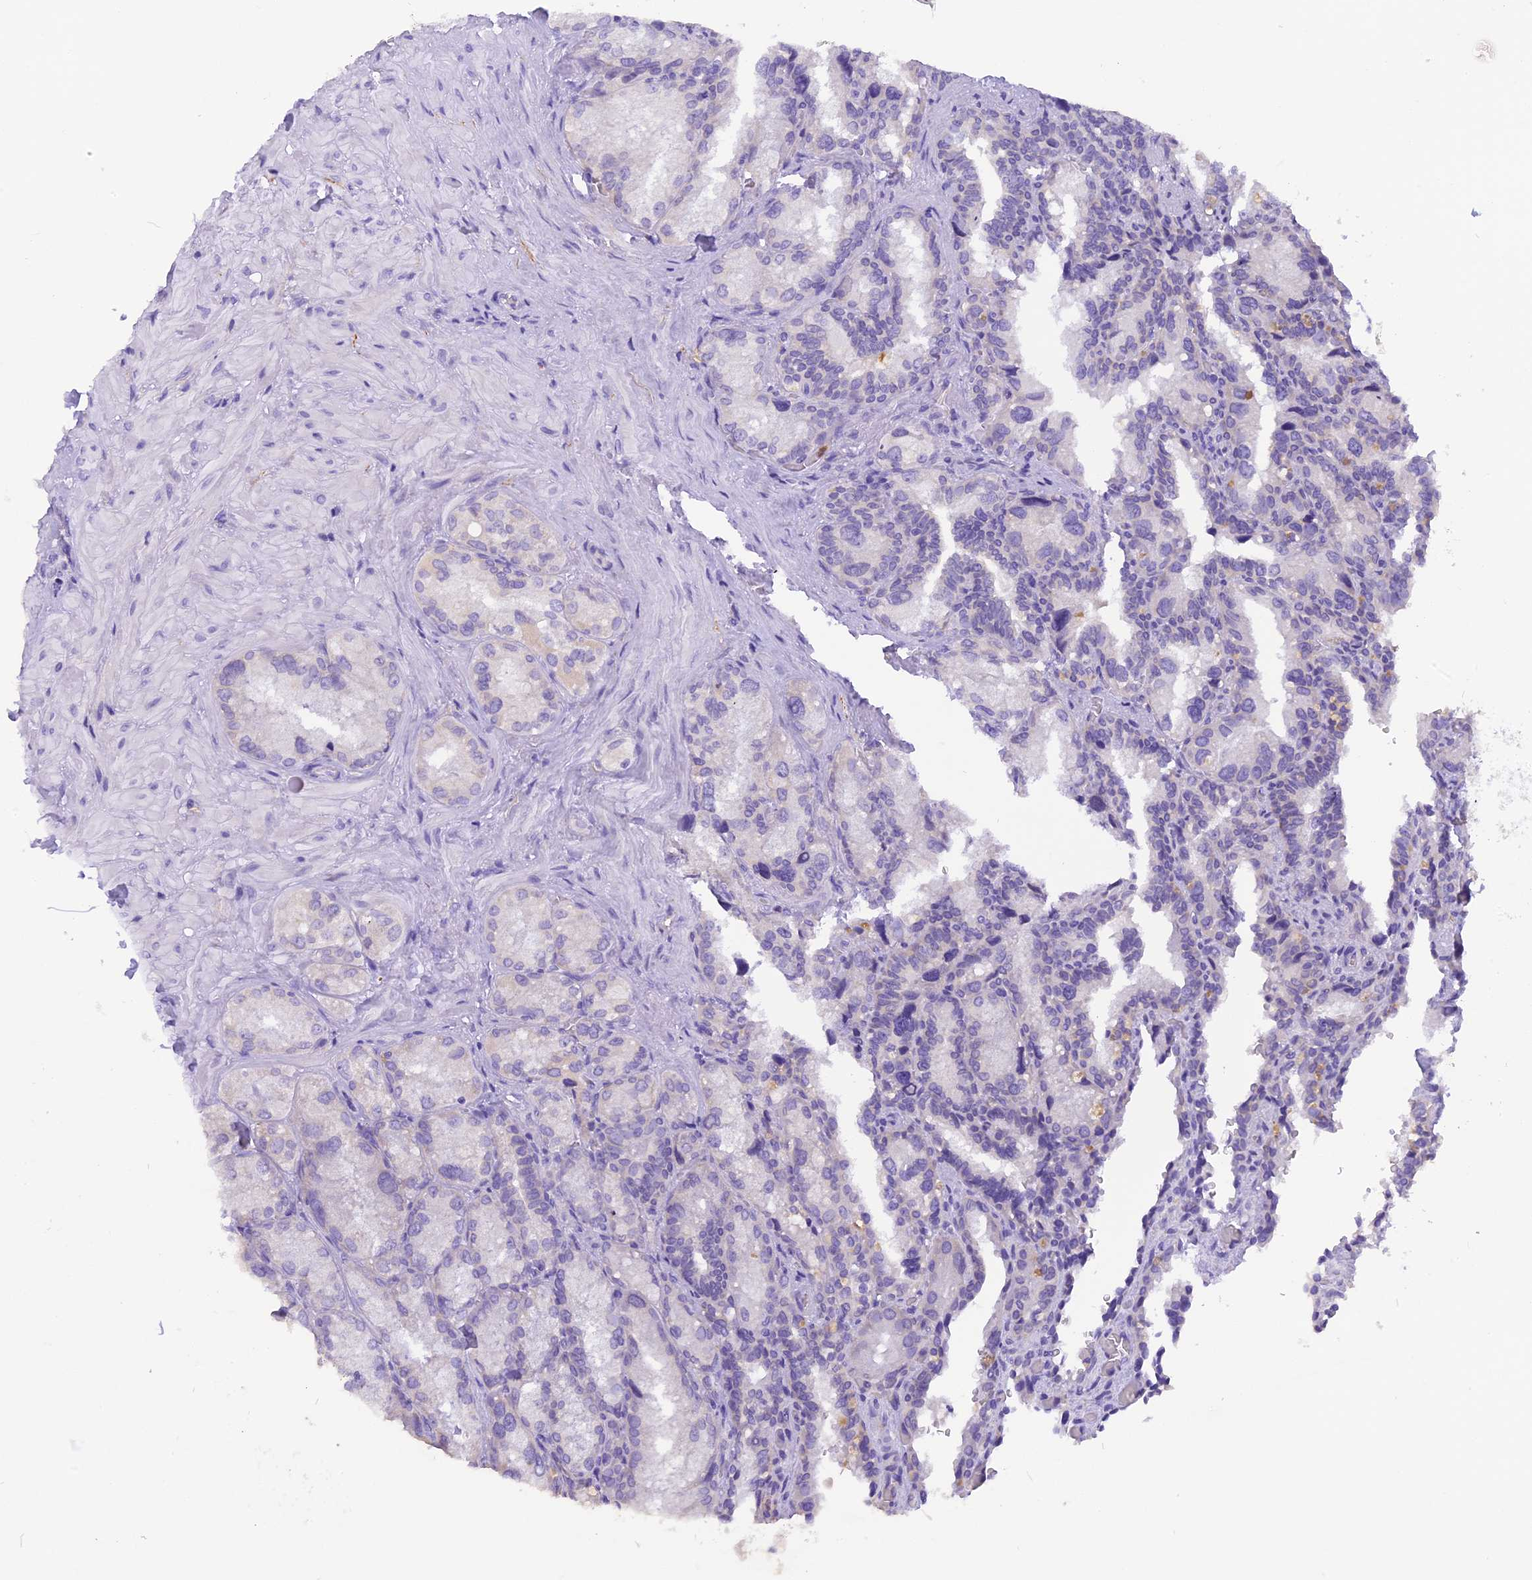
{"staining": {"intensity": "weak", "quantity": "<25%", "location": "cytoplasmic/membranous"}, "tissue": "seminal vesicle", "cell_type": "Glandular cells", "image_type": "normal", "snomed": [{"axis": "morphology", "description": "Normal tissue, NOS"}, {"axis": "topography", "description": "Seminal veicle"}], "caption": "There is no significant expression in glandular cells of seminal vesicle. (DAB (3,3'-diaminobenzidine) IHC, high magnification).", "gene": "TRIM3", "patient": {"sex": "male", "age": 62}}